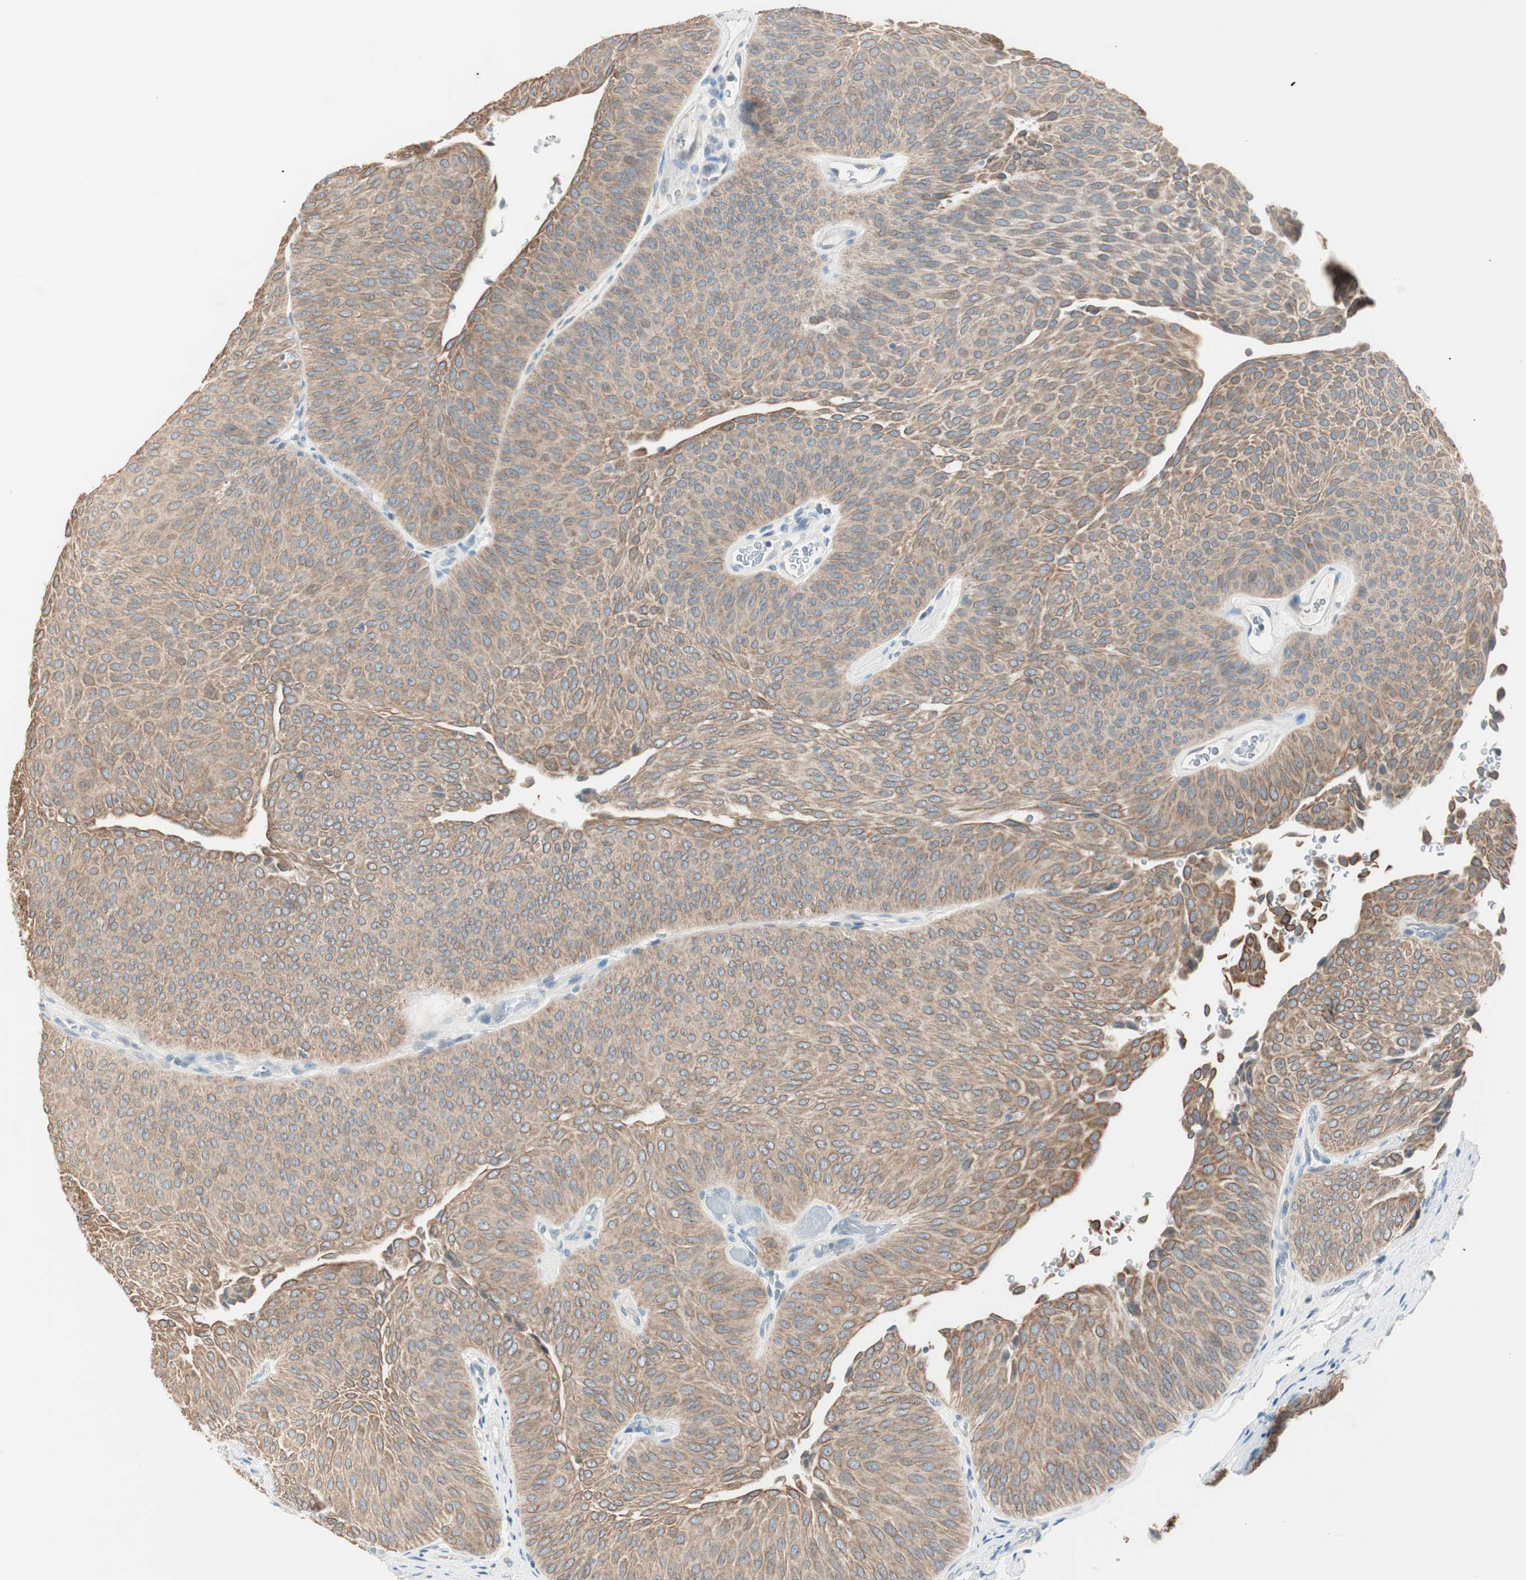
{"staining": {"intensity": "weak", "quantity": ">75%", "location": "cytoplasmic/membranous"}, "tissue": "urothelial cancer", "cell_type": "Tumor cells", "image_type": "cancer", "snomed": [{"axis": "morphology", "description": "Urothelial carcinoma, Low grade"}, {"axis": "topography", "description": "Urinary bladder"}], "caption": "Urothelial cancer stained with IHC shows weak cytoplasmic/membranous expression in approximately >75% of tumor cells.", "gene": "GNAO1", "patient": {"sex": "female", "age": 60}}